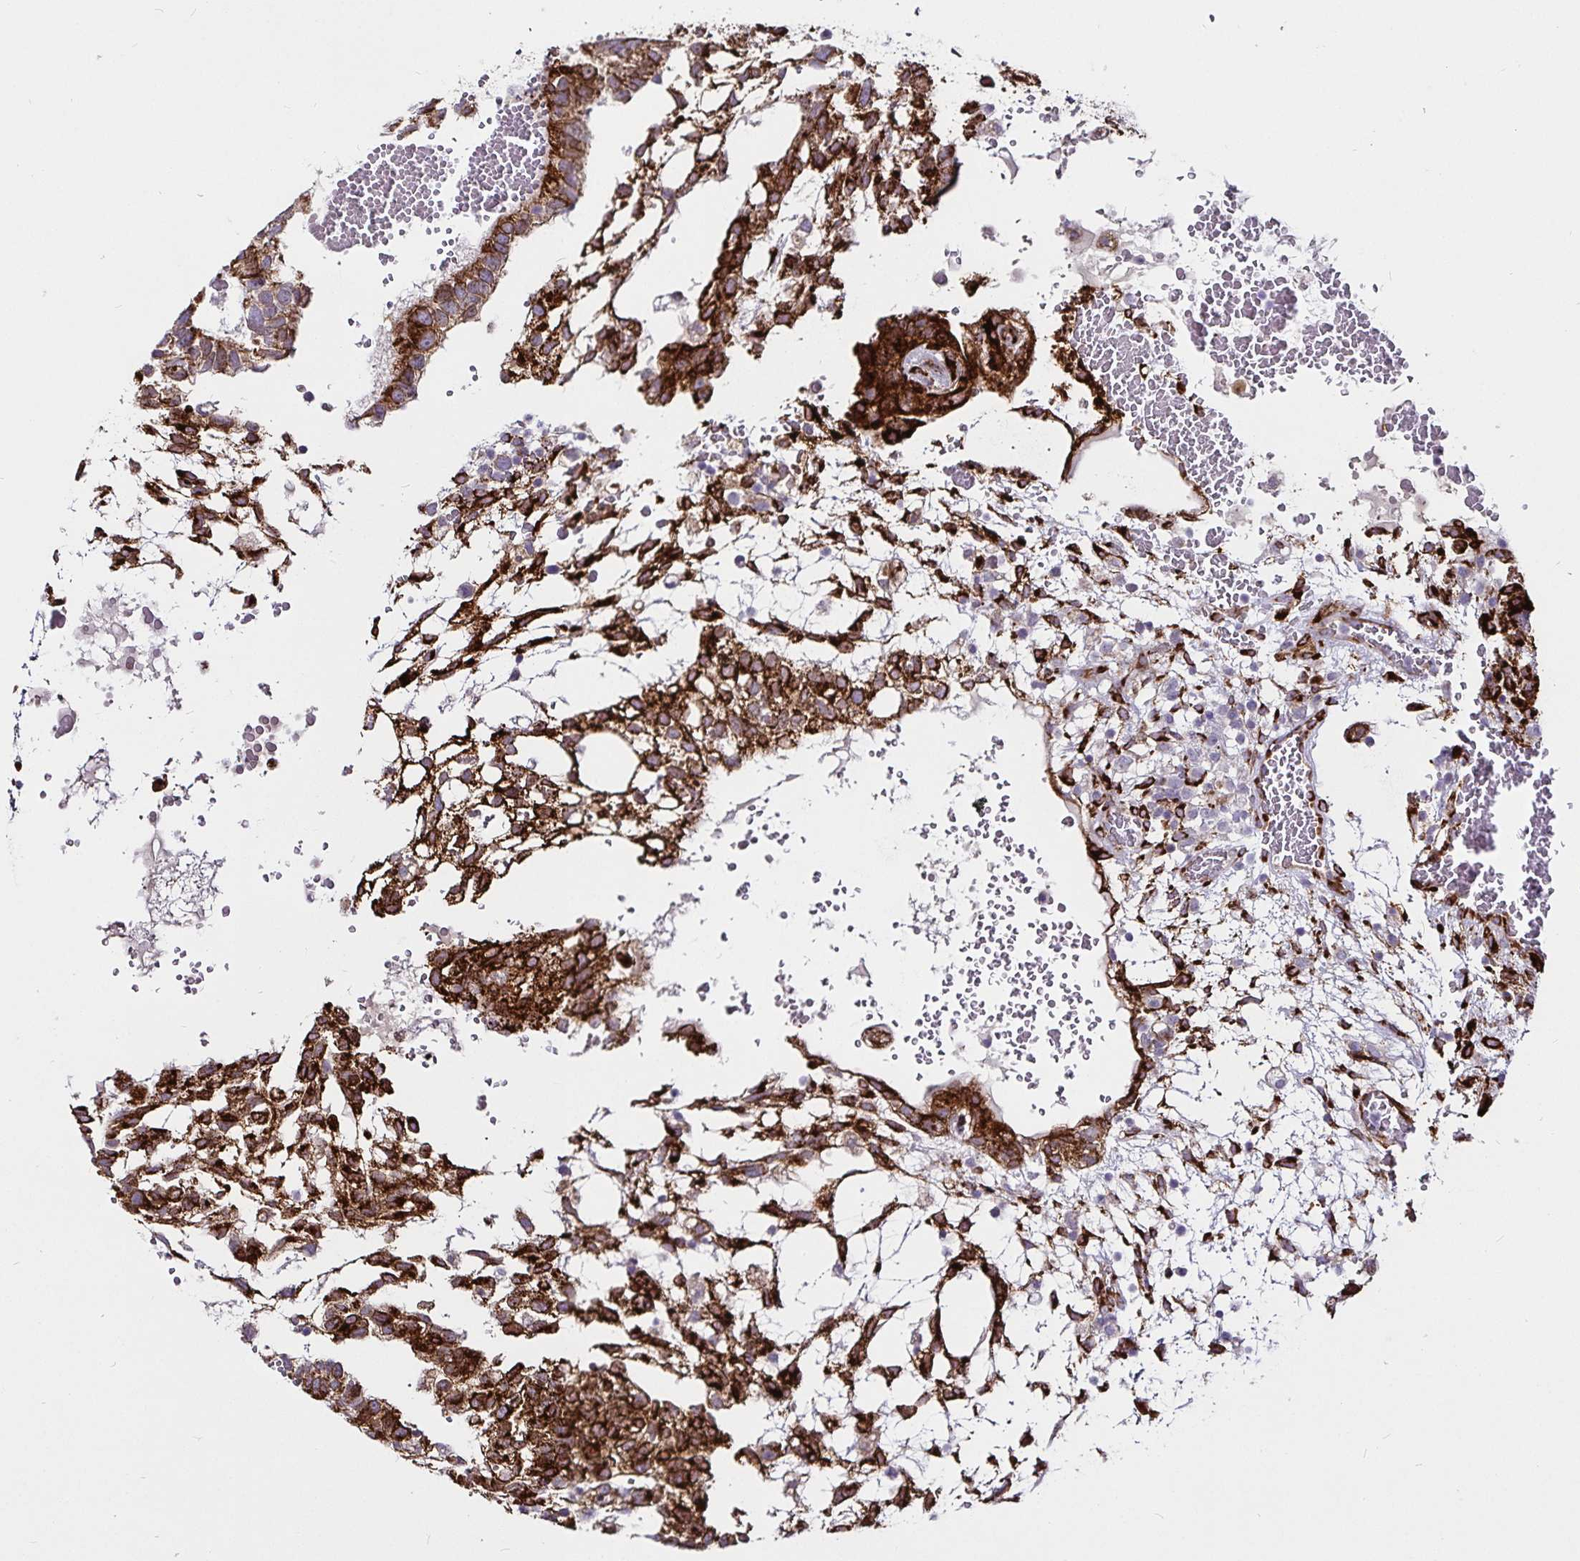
{"staining": {"intensity": "strong", "quantity": ">75%", "location": "cytoplasmic/membranous"}, "tissue": "testis cancer", "cell_type": "Tumor cells", "image_type": "cancer", "snomed": [{"axis": "morphology", "description": "Carcinoma, Embryonal, NOS"}, {"axis": "topography", "description": "Testis"}], "caption": "Human testis embryonal carcinoma stained with a brown dye shows strong cytoplasmic/membranous positive positivity in about >75% of tumor cells.", "gene": "P4HA2", "patient": {"sex": "male", "age": 32}}